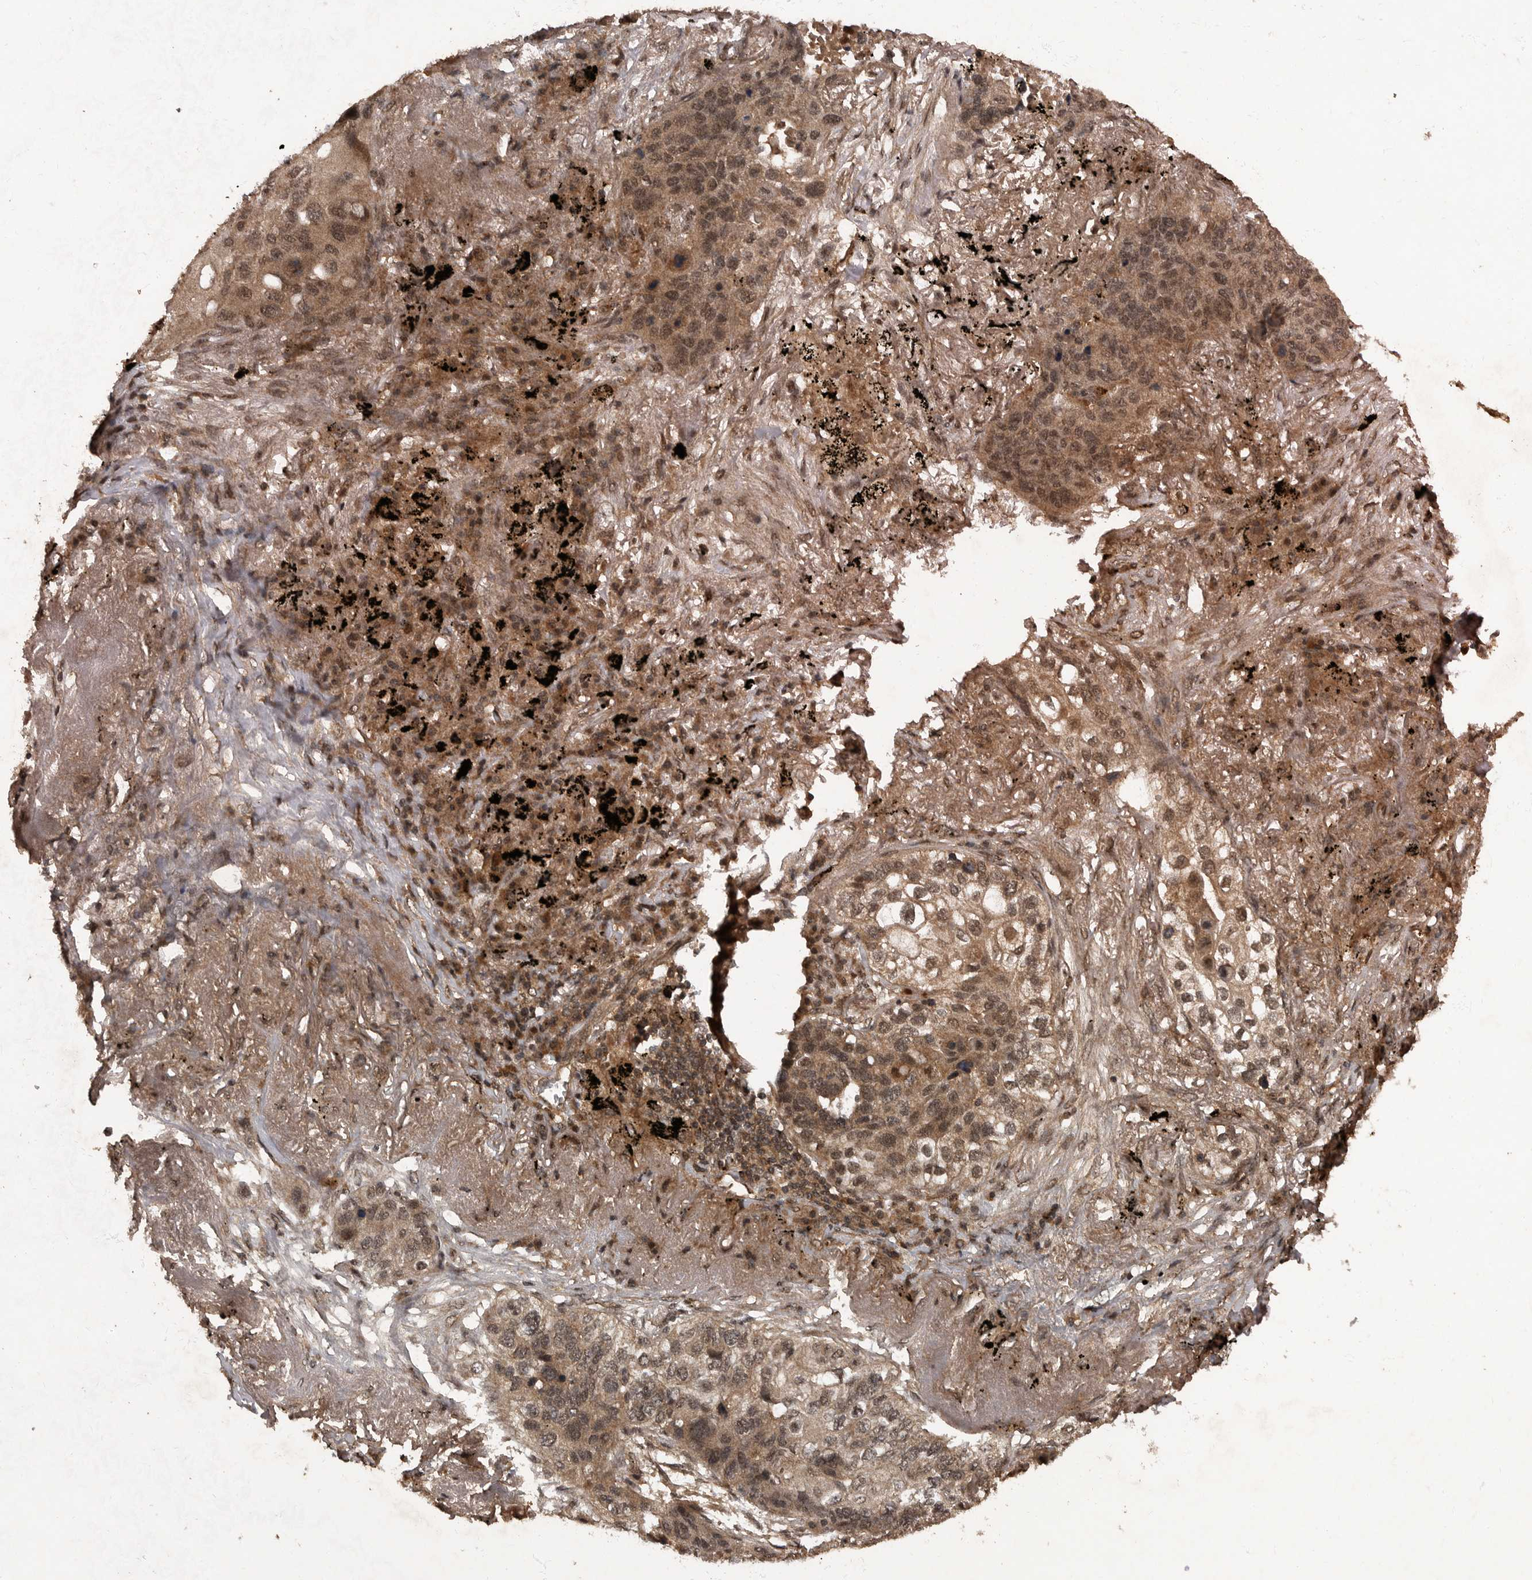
{"staining": {"intensity": "moderate", "quantity": ">75%", "location": "cytoplasmic/membranous,nuclear"}, "tissue": "lung cancer", "cell_type": "Tumor cells", "image_type": "cancer", "snomed": [{"axis": "morphology", "description": "Squamous cell carcinoma, NOS"}, {"axis": "topography", "description": "Lung"}], "caption": "There is medium levels of moderate cytoplasmic/membranous and nuclear staining in tumor cells of lung squamous cell carcinoma, as demonstrated by immunohistochemical staining (brown color).", "gene": "FOXO1", "patient": {"sex": "female", "age": 63}}